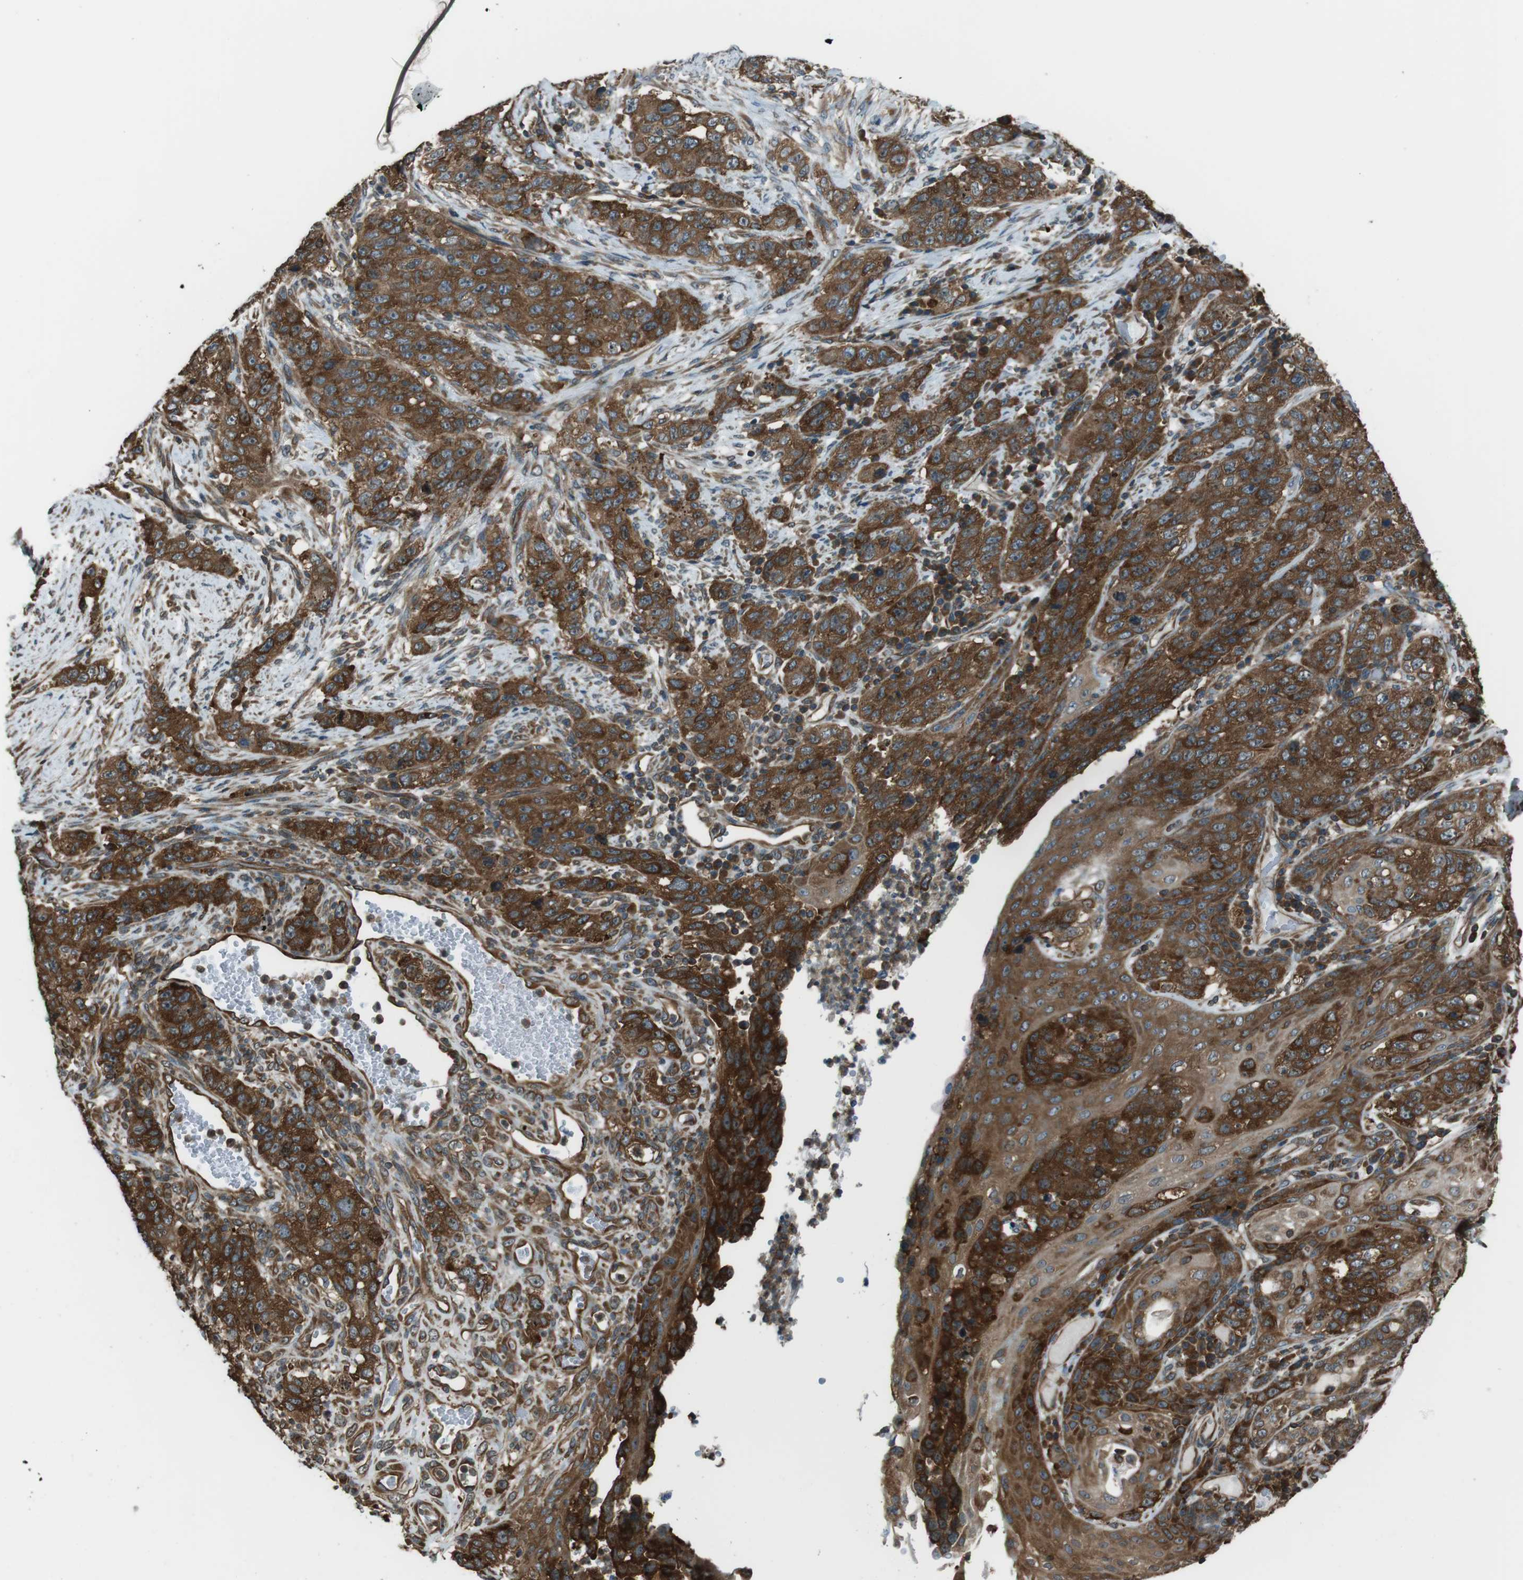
{"staining": {"intensity": "strong", "quantity": "25%-75%", "location": "cytoplasmic/membranous"}, "tissue": "stomach cancer", "cell_type": "Tumor cells", "image_type": "cancer", "snomed": [{"axis": "morphology", "description": "Adenocarcinoma, NOS"}, {"axis": "topography", "description": "Stomach"}], "caption": "Brown immunohistochemical staining in stomach adenocarcinoma demonstrates strong cytoplasmic/membranous staining in about 25%-75% of tumor cells.", "gene": "PA2G4", "patient": {"sex": "male", "age": 48}}